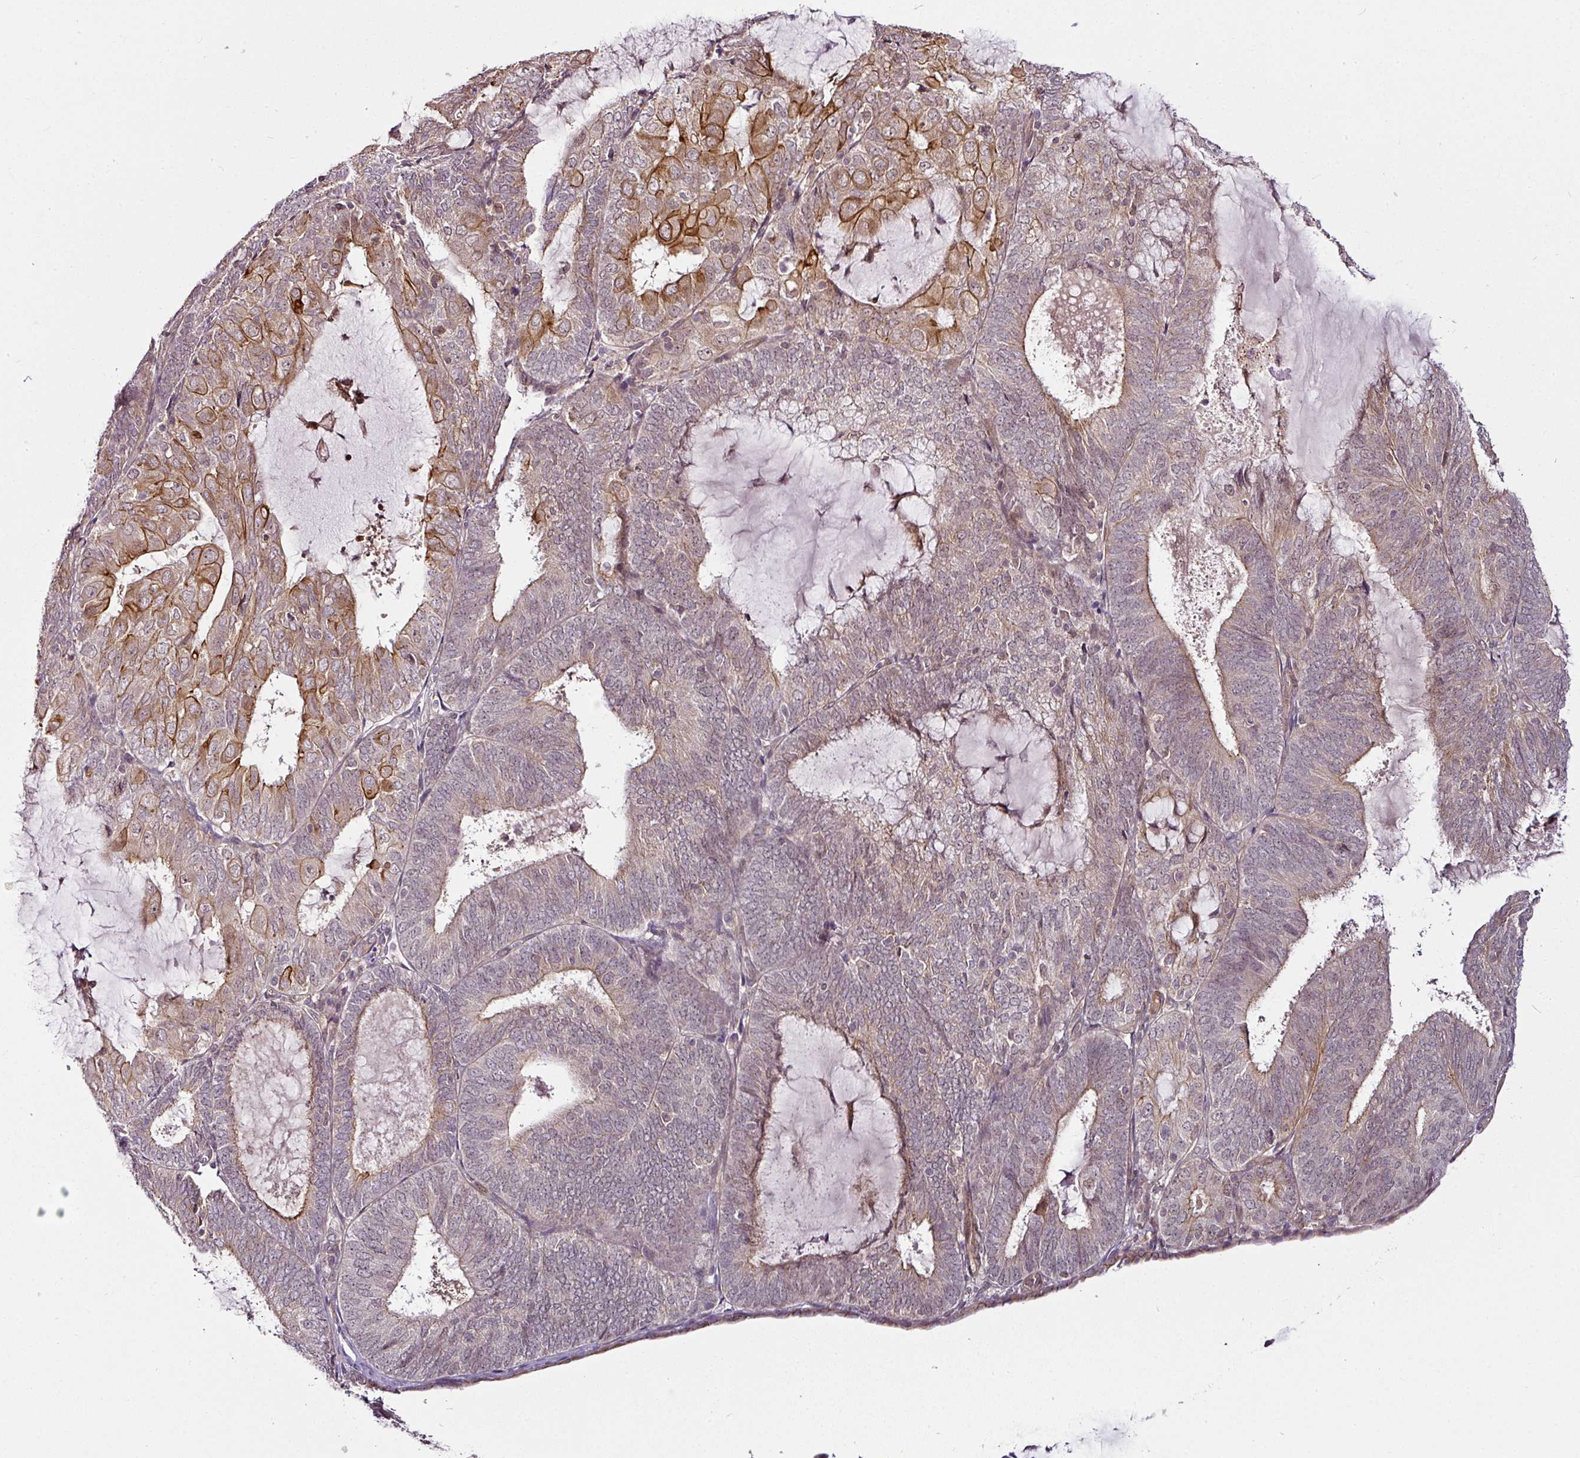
{"staining": {"intensity": "strong", "quantity": "25%-75%", "location": "cytoplasmic/membranous"}, "tissue": "endometrial cancer", "cell_type": "Tumor cells", "image_type": "cancer", "snomed": [{"axis": "morphology", "description": "Adenocarcinoma, NOS"}, {"axis": "topography", "description": "Endometrium"}], "caption": "A high amount of strong cytoplasmic/membranous positivity is present in approximately 25%-75% of tumor cells in adenocarcinoma (endometrial) tissue.", "gene": "DCAF13", "patient": {"sex": "female", "age": 81}}